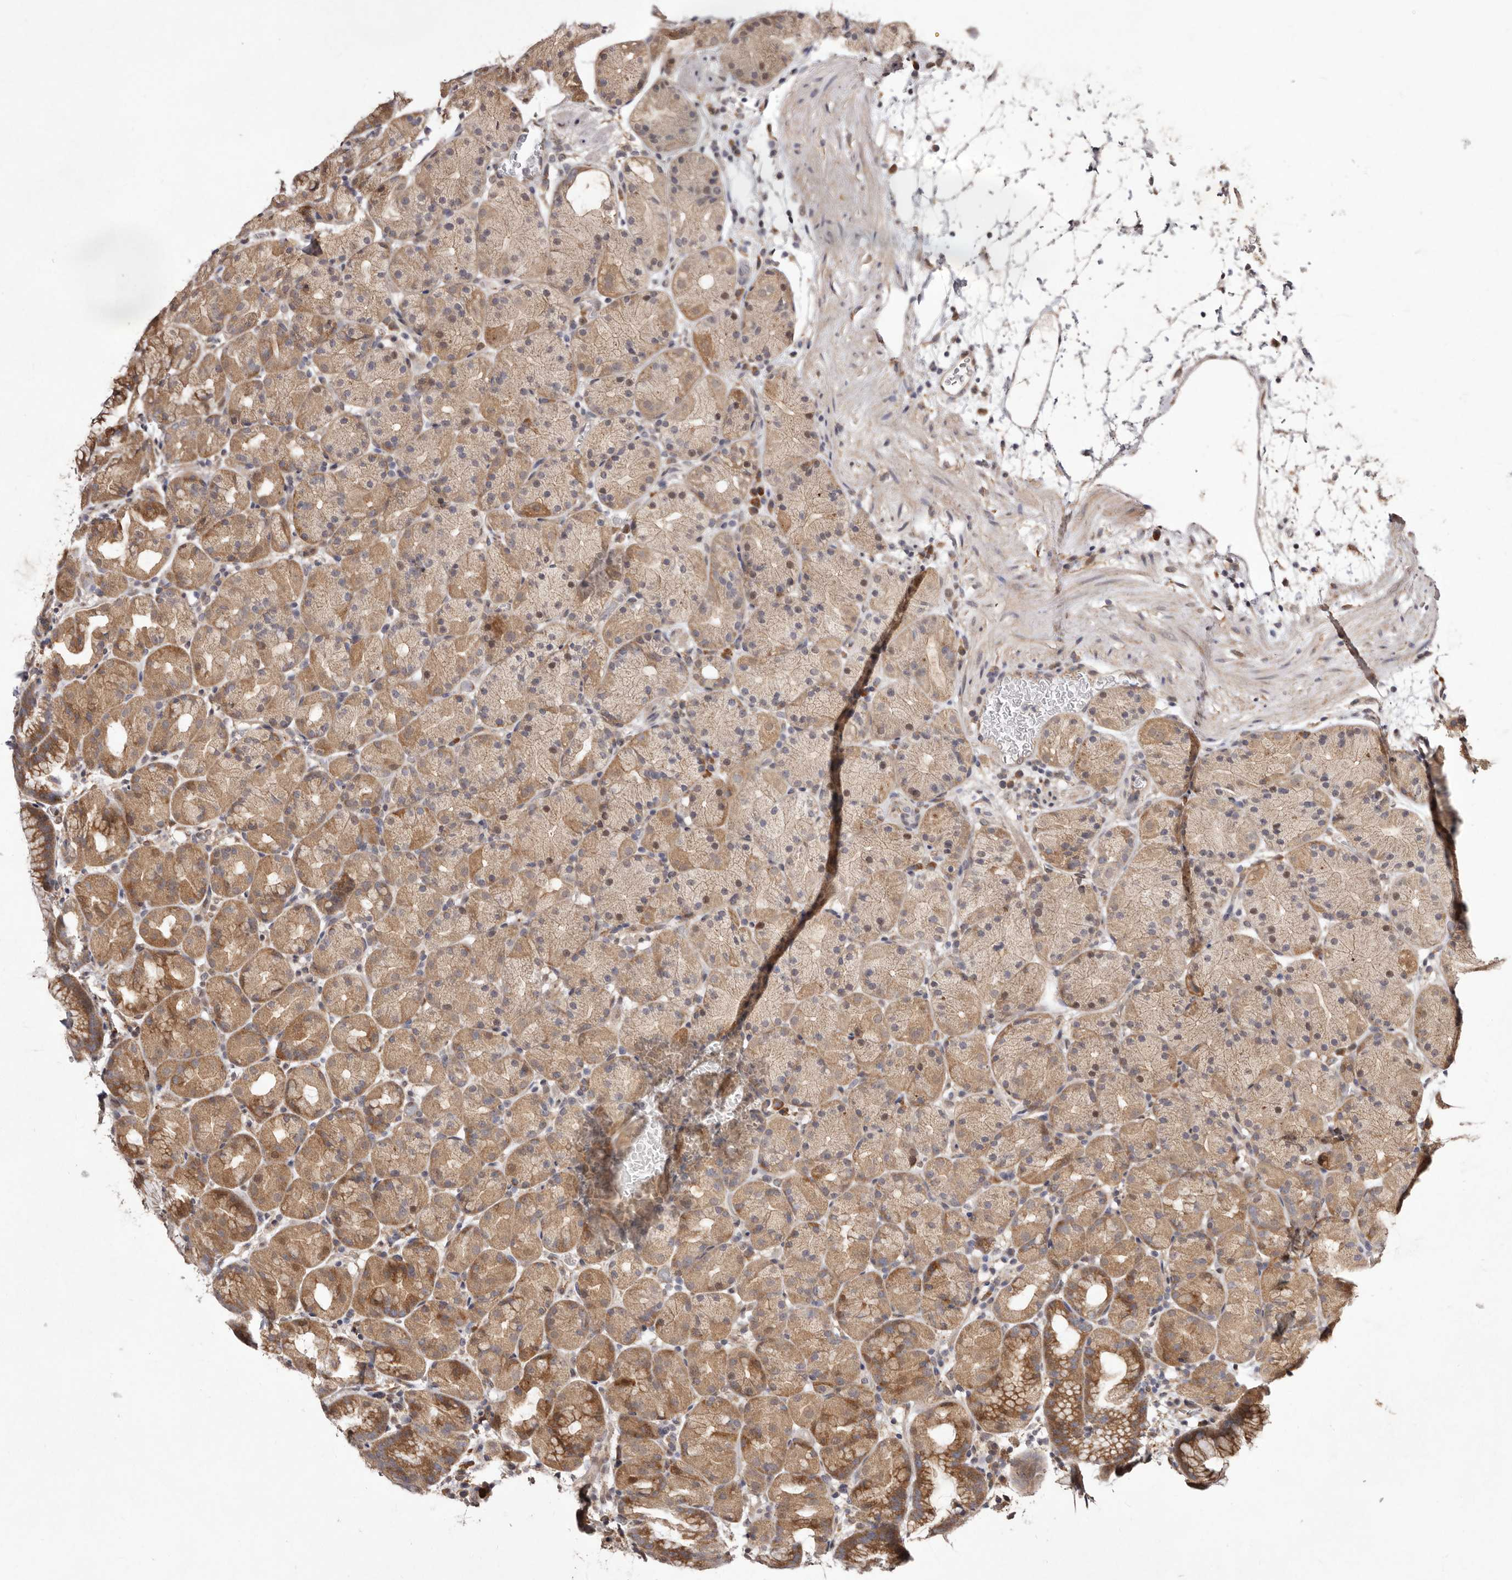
{"staining": {"intensity": "moderate", "quantity": ">75%", "location": "cytoplasmic/membranous"}, "tissue": "stomach", "cell_type": "Glandular cells", "image_type": "normal", "snomed": [{"axis": "morphology", "description": "Normal tissue, NOS"}, {"axis": "topography", "description": "Stomach, upper"}], "caption": "Human stomach stained for a protein (brown) displays moderate cytoplasmic/membranous positive positivity in approximately >75% of glandular cells.", "gene": "RRM2B", "patient": {"sex": "male", "age": 48}}